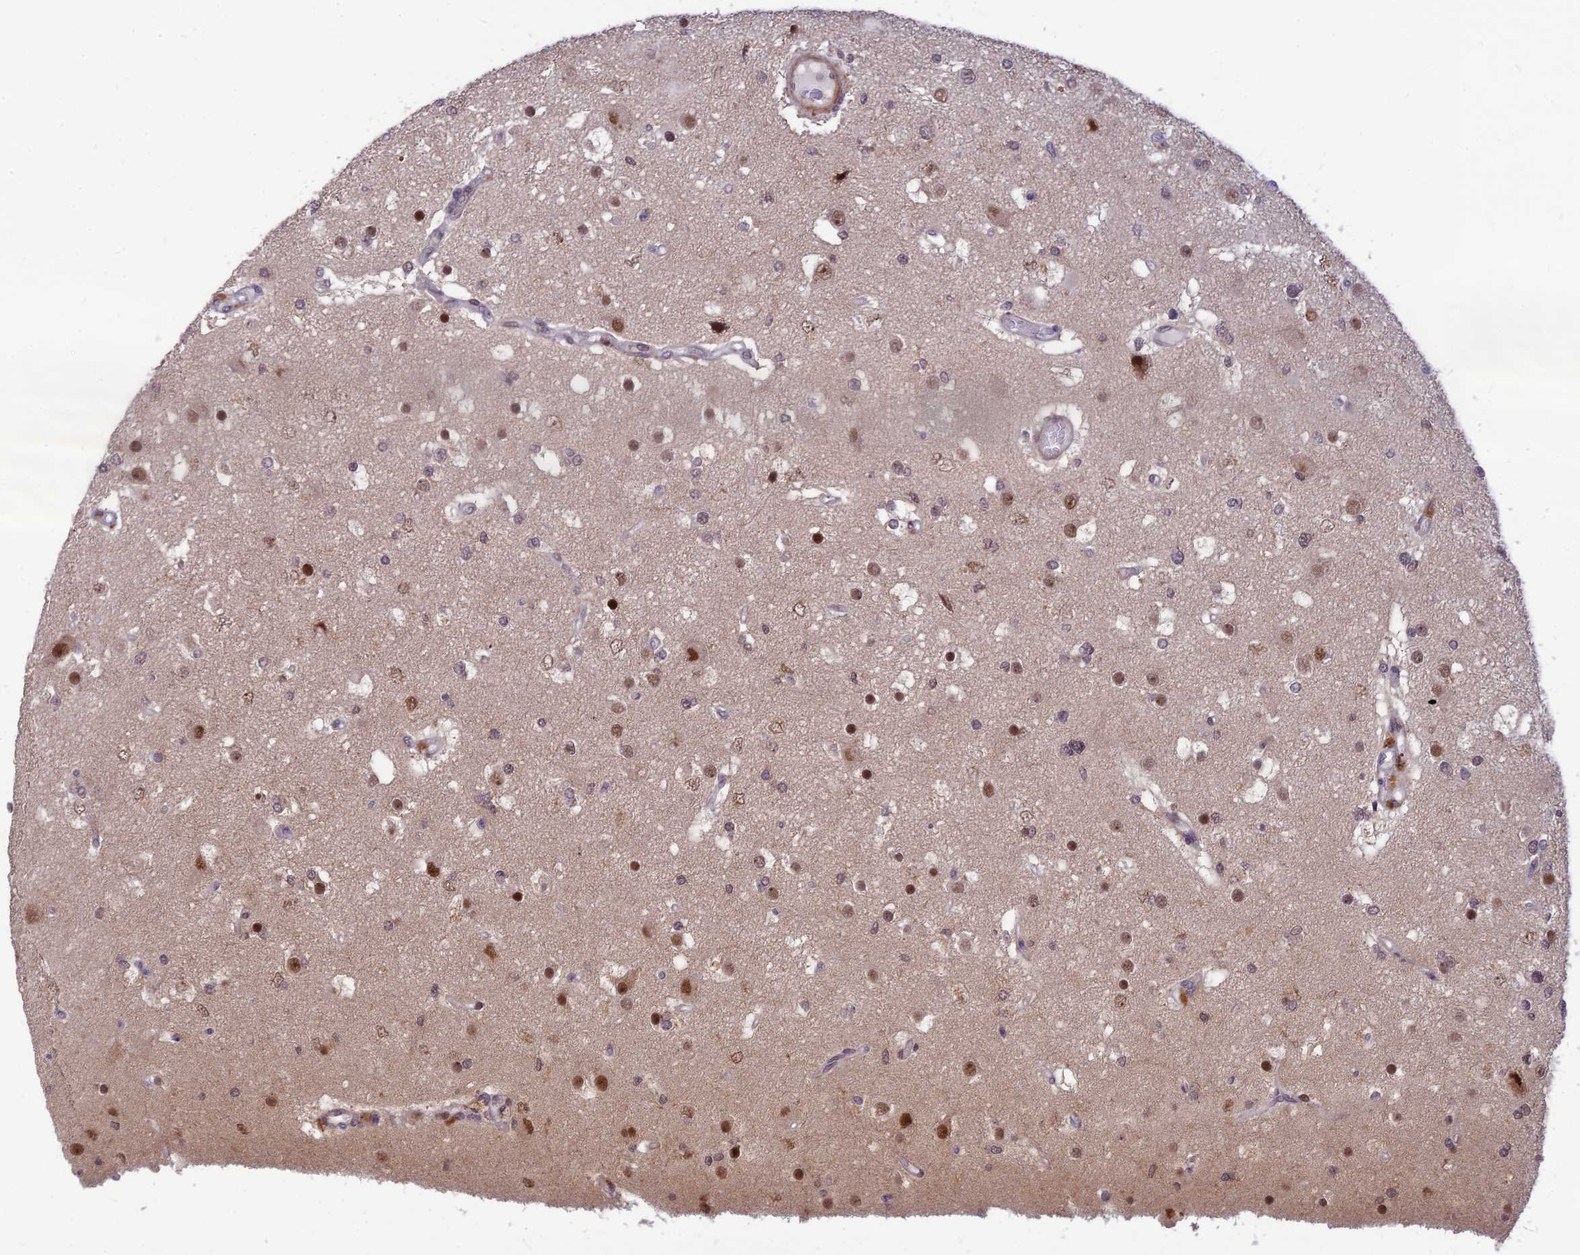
{"staining": {"intensity": "moderate", "quantity": "25%-75%", "location": "nuclear"}, "tissue": "glioma", "cell_type": "Tumor cells", "image_type": "cancer", "snomed": [{"axis": "morphology", "description": "Glioma, malignant, High grade"}, {"axis": "topography", "description": "Brain"}], "caption": "Brown immunohistochemical staining in glioma demonstrates moderate nuclear positivity in about 25%-75% of tumor cells.", "gene": "ASPDH", "patient": {"sex": "male", "age": 53}}